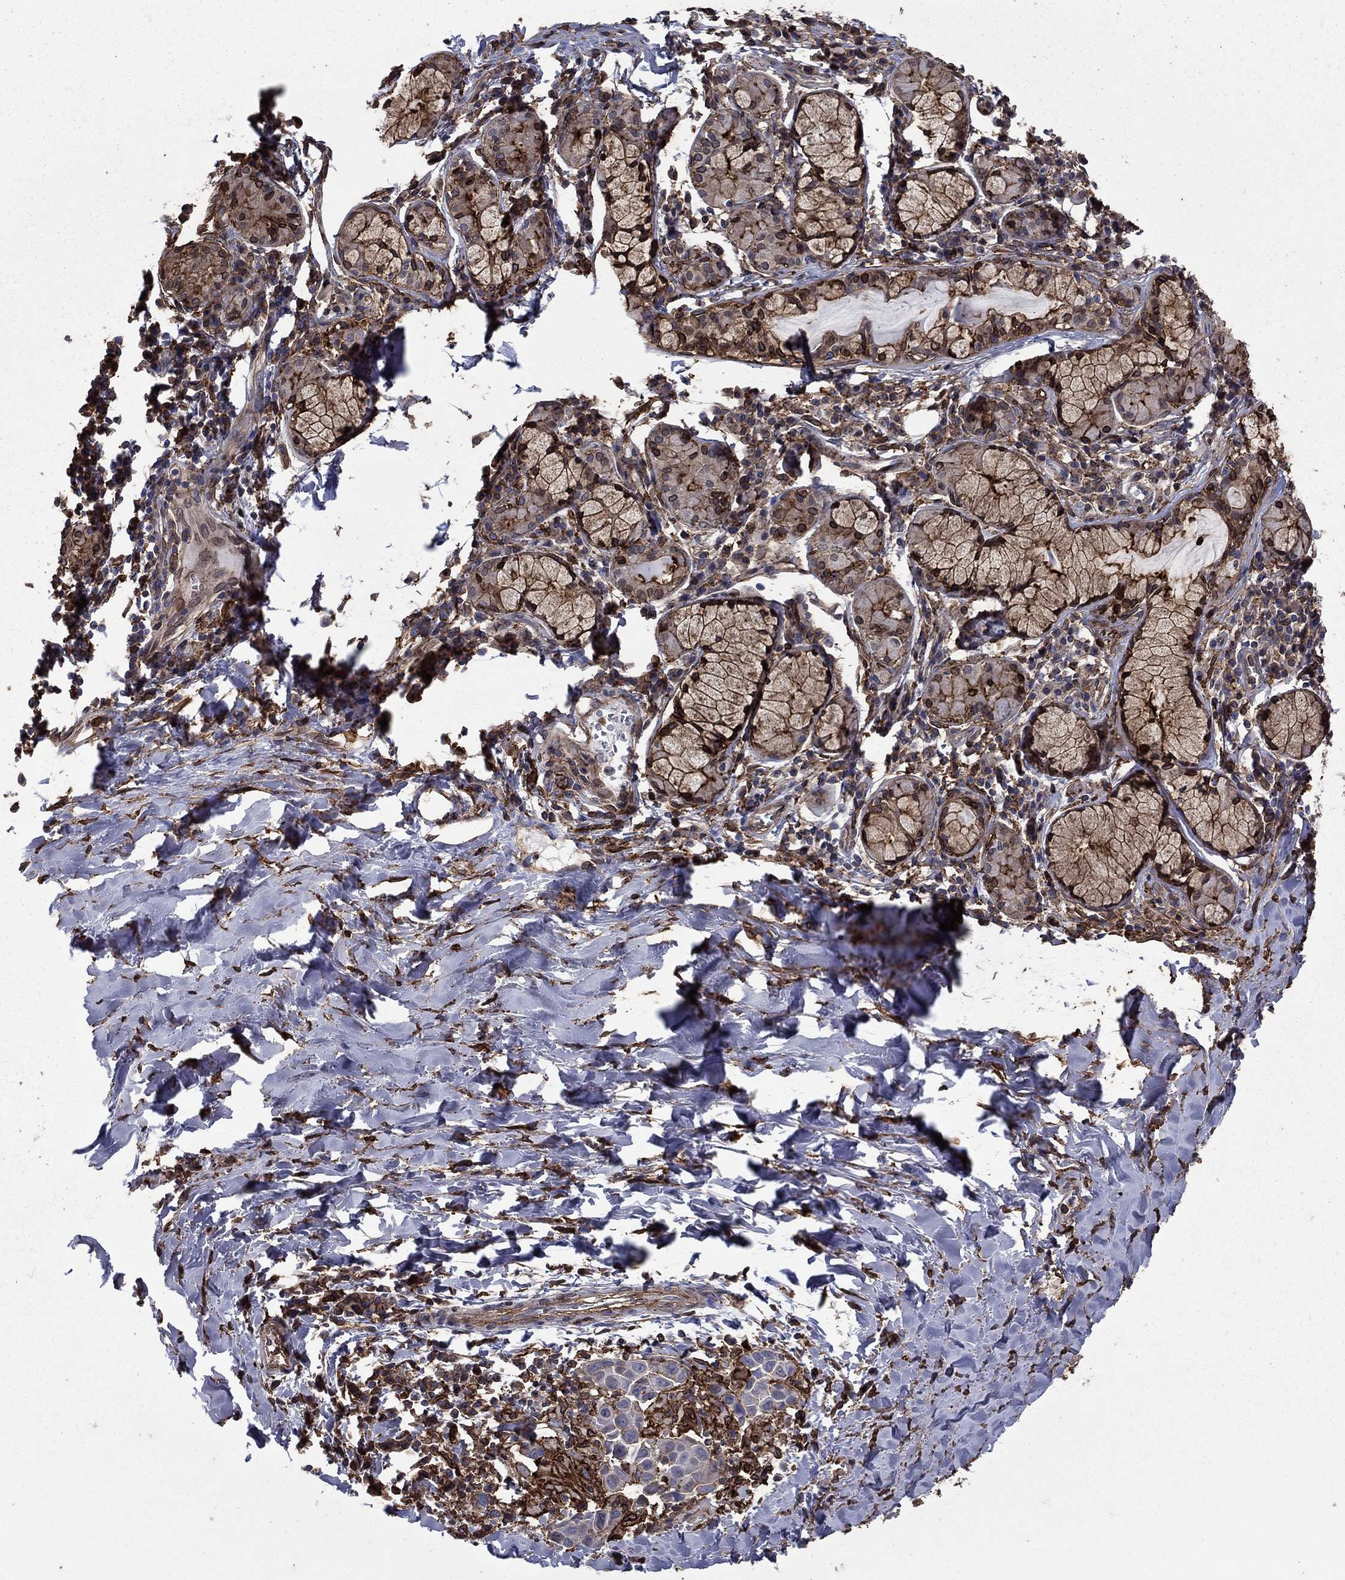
{"staining": {"intensity": "strong", "quantity": "25%-75%", "location": "cytoplasmic/membranous"}, "tissue": "lung cancer", "cell_type": "Tumor cells", "image_type": "cancer", "snomed": [{"axis": "morphology", "description": "Squamous cell carcinoma, NOS"}, {"axis": "topography", "description": "Lung"}], "caption": "Immunohistochemistry of lung cancer (squamous cell carcinoma) shows high levels of strong cytoplasmic/membranous positivity in about 25%-75% of tumor cells.", "gene": "PLAU", "patient": {"sex": "male", "age": 57}}